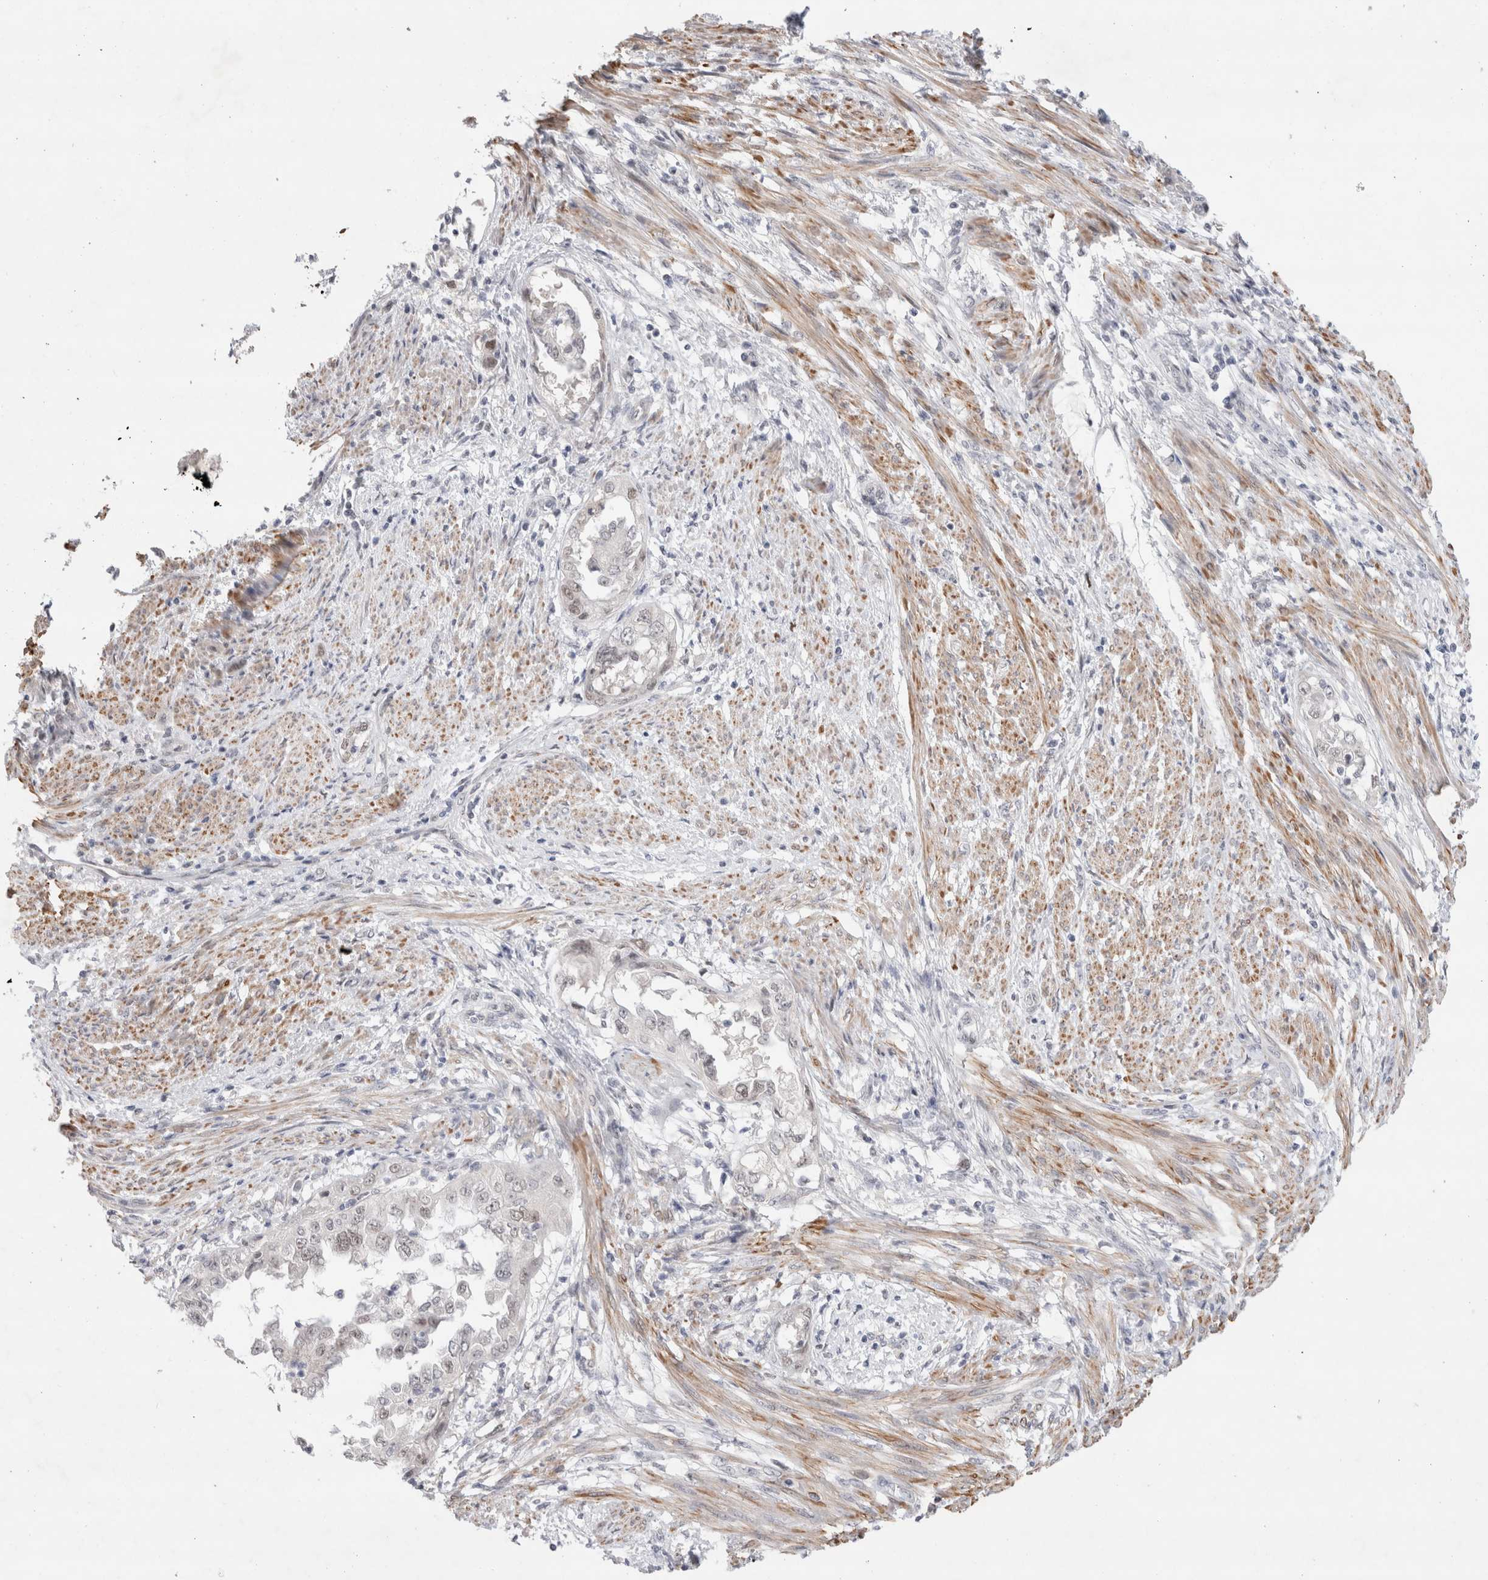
{"staining": {"intensity": "weak", "quantity": "<25%", "location": "nuclear"}, "tissue": "endometrial cancer", "cell_type": "Tumor cells", "image_type": "cancer", "snomed": [{"axis": "morphology", "description": "Adenocarcinoma, NOS"}, {"axis": "topography", "description": "Endometrium"}], "caption": "There is no significant expression in tumor cells of endometrial cancer (adenocarcinoma).", "gene": "KNL1", "patient": {"sex": "female", "age": 85}}